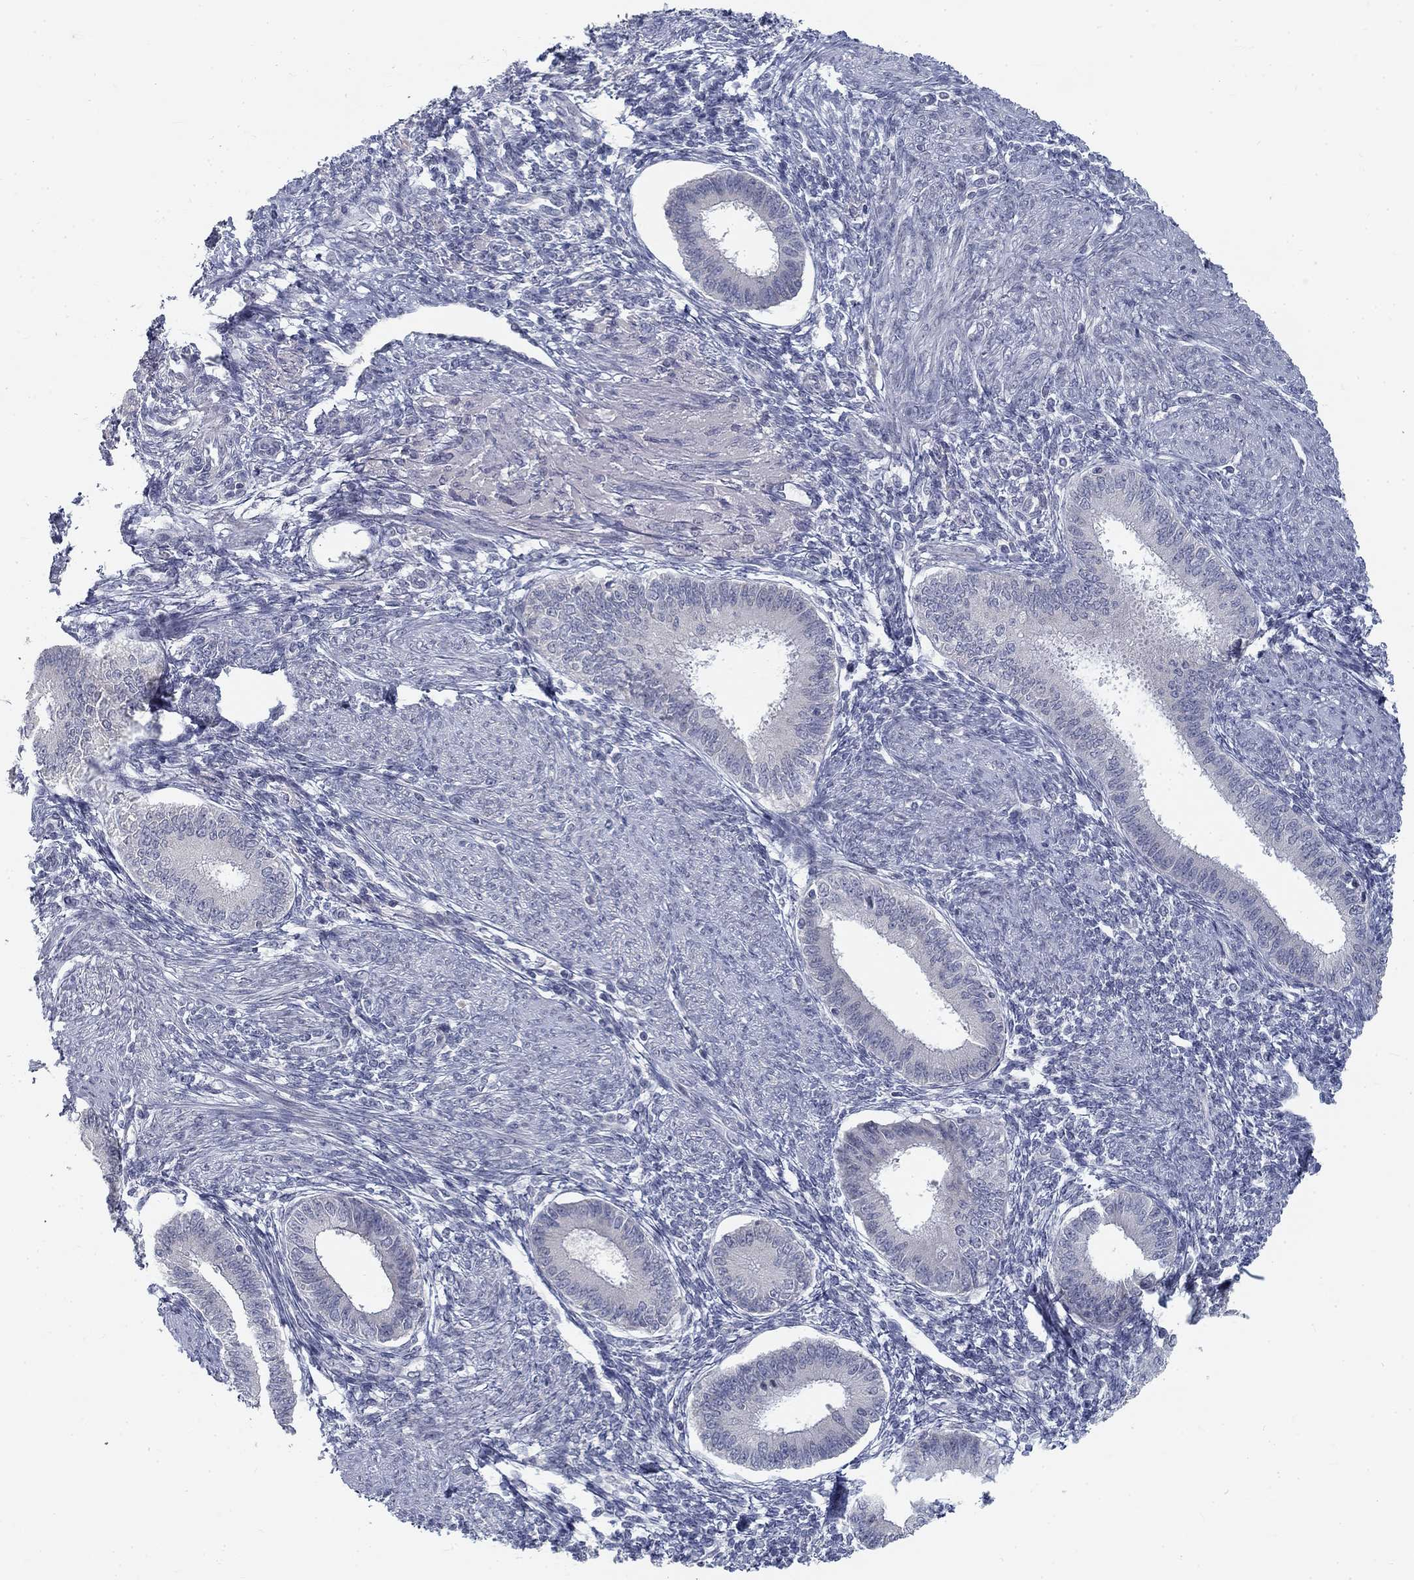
{"staining": {"intensity": "negative", "quantity": "none", "location": "none"}, "tissue": "endometrium", "cell_type": "Cells in endometrial stroma", "image_type": "normal", "snomed": [{"axis": "morphology", "description": "Normal tissue, NOS"}, {"axis": "topography", "description": "Endometrium"}], "caption": "Protein analysis of normal endometrium demonstrates no significant positivity in cells in endometrial stroma.", "gene": "ATP1A3", "patient": {"sex": "female", "age": 39}}